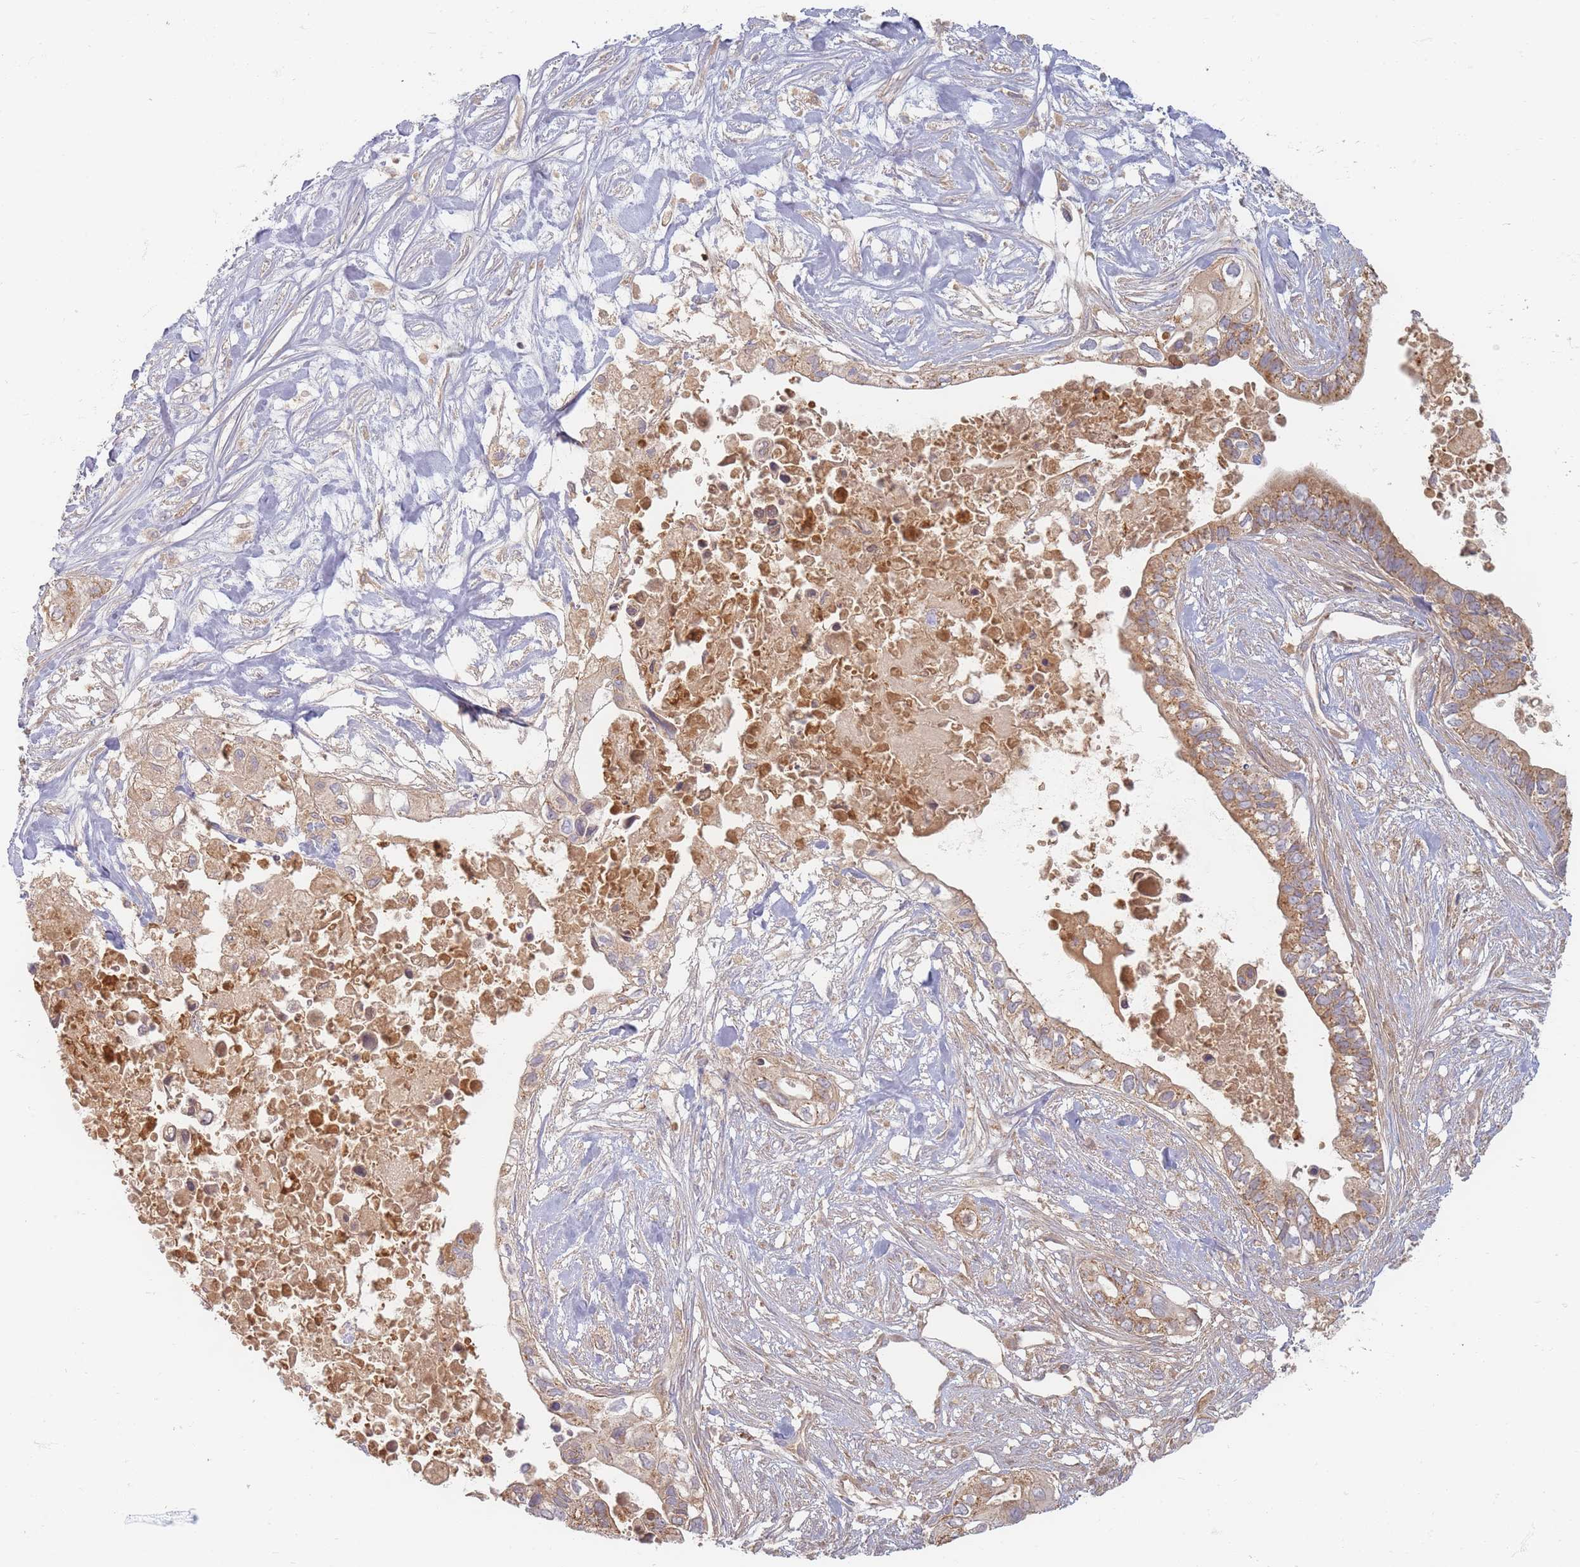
{"staining": {"intensity": "moderate", "quantity": ">75%", "location": "cytoplasmic/membranous"}, "tissue": "pancreatic cancer", "cell_type": "Tumor cells", "image_type": "cancer", "snomed": [{"axis": "morphology", "description": "Adenocarcinoma, NOS"}, {"axis": "topography", "description": "Pancreas"}], "caption": "A brown stain highlights moderate cytoplasmic/membranous positivity of a protein in human adenocarcinoma (pancreatic) tumor cells.", "gene": "SLC35F3", "patient": {"sex": "female", "age": 63}}